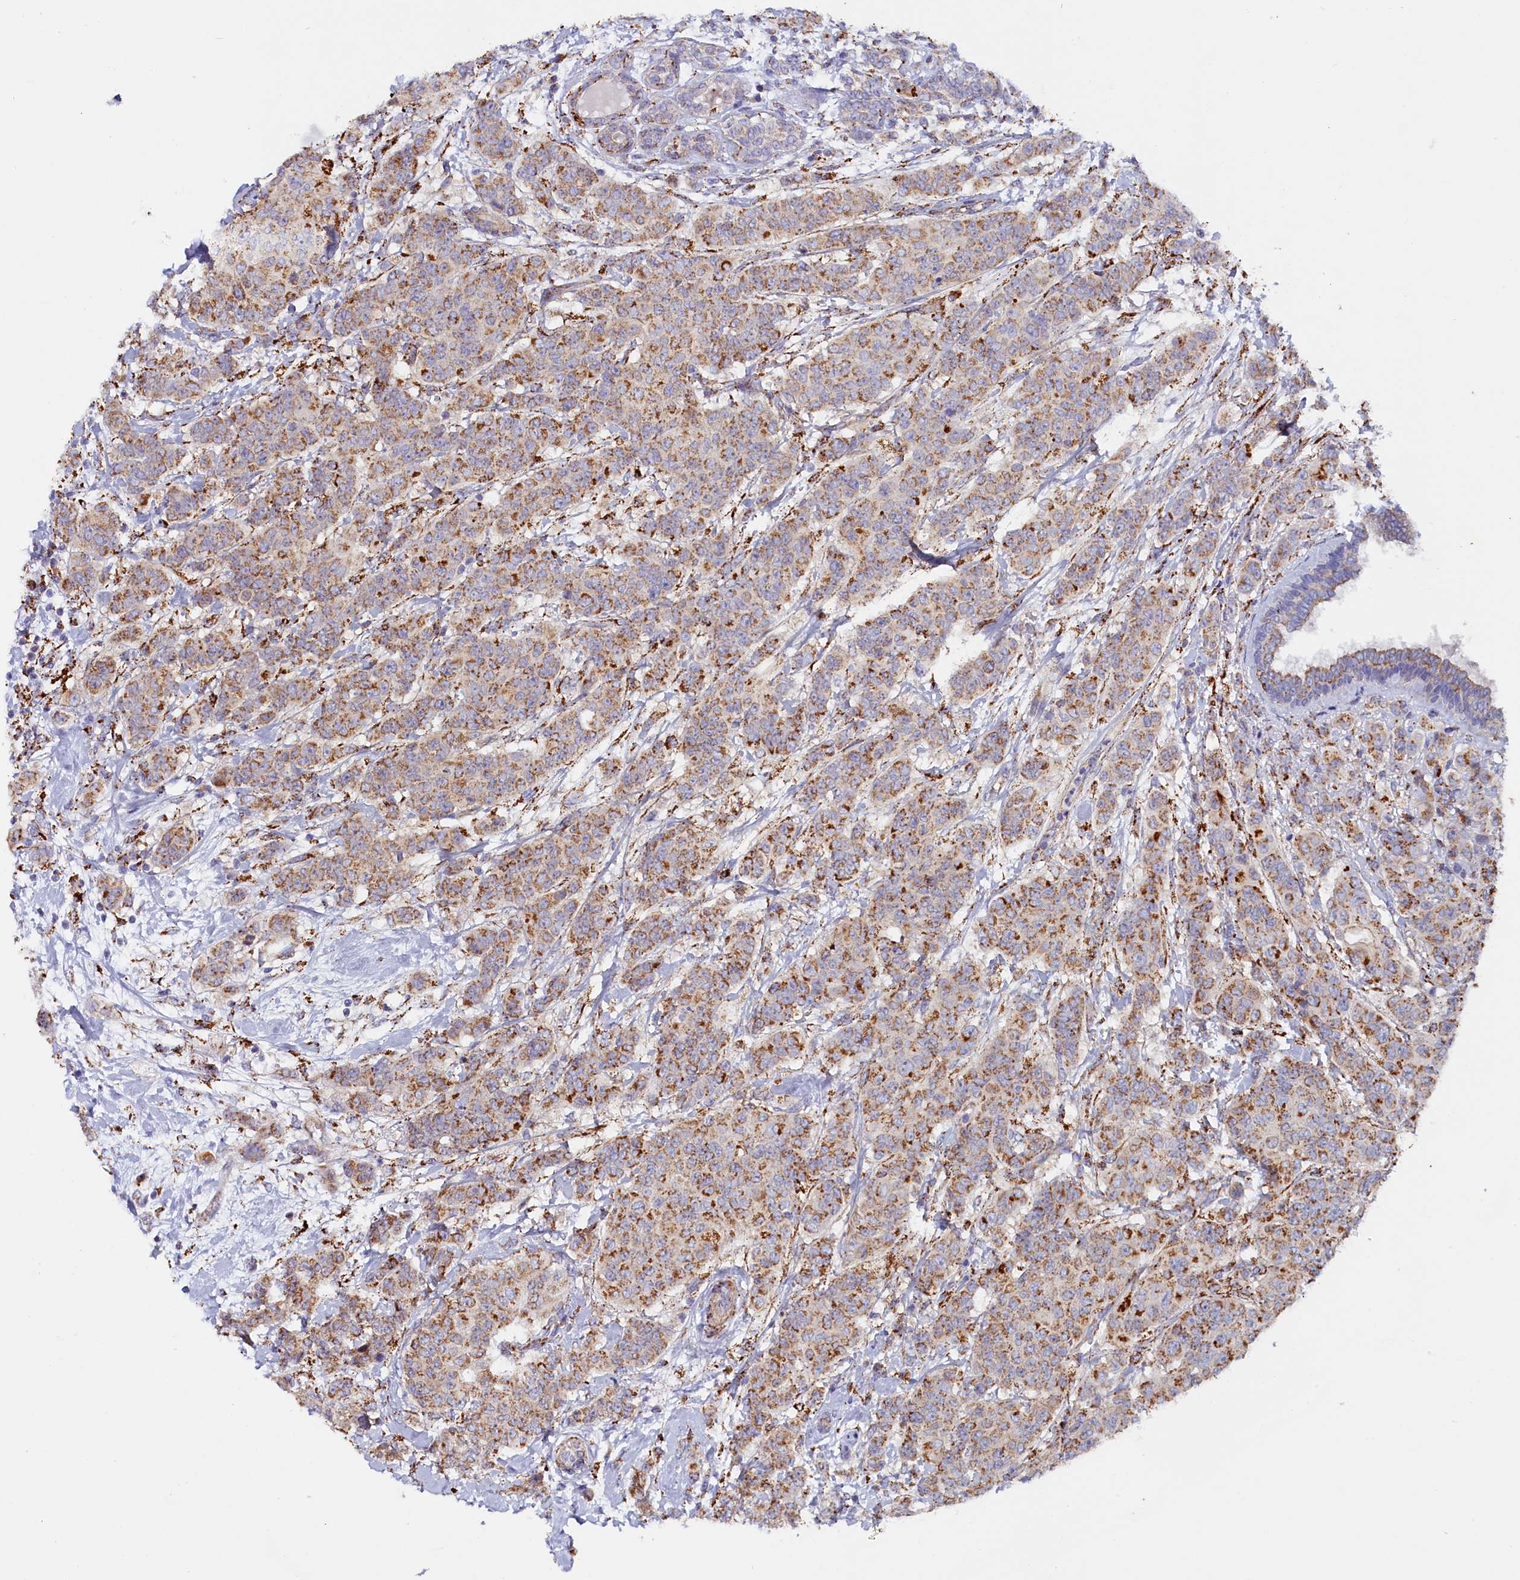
{"staining": {"intensity": "moderate", "quantity": ">75%", "location": "cytoplasmic/membranous"}, "tissue": "breast cancer", "cell_type": "Tumor cells", "image_type": "cancer", "snomed": [{"axis": "morphology", "description": "Duct carcinoma"}, {"axis": "topography", "description": "Breast"}], "caption": "Breast cancer stained with a protein marker shows moderate staining in tumor cells.", "gene": "AKTIP", "patient": {"sex": "female", "age": 40}}